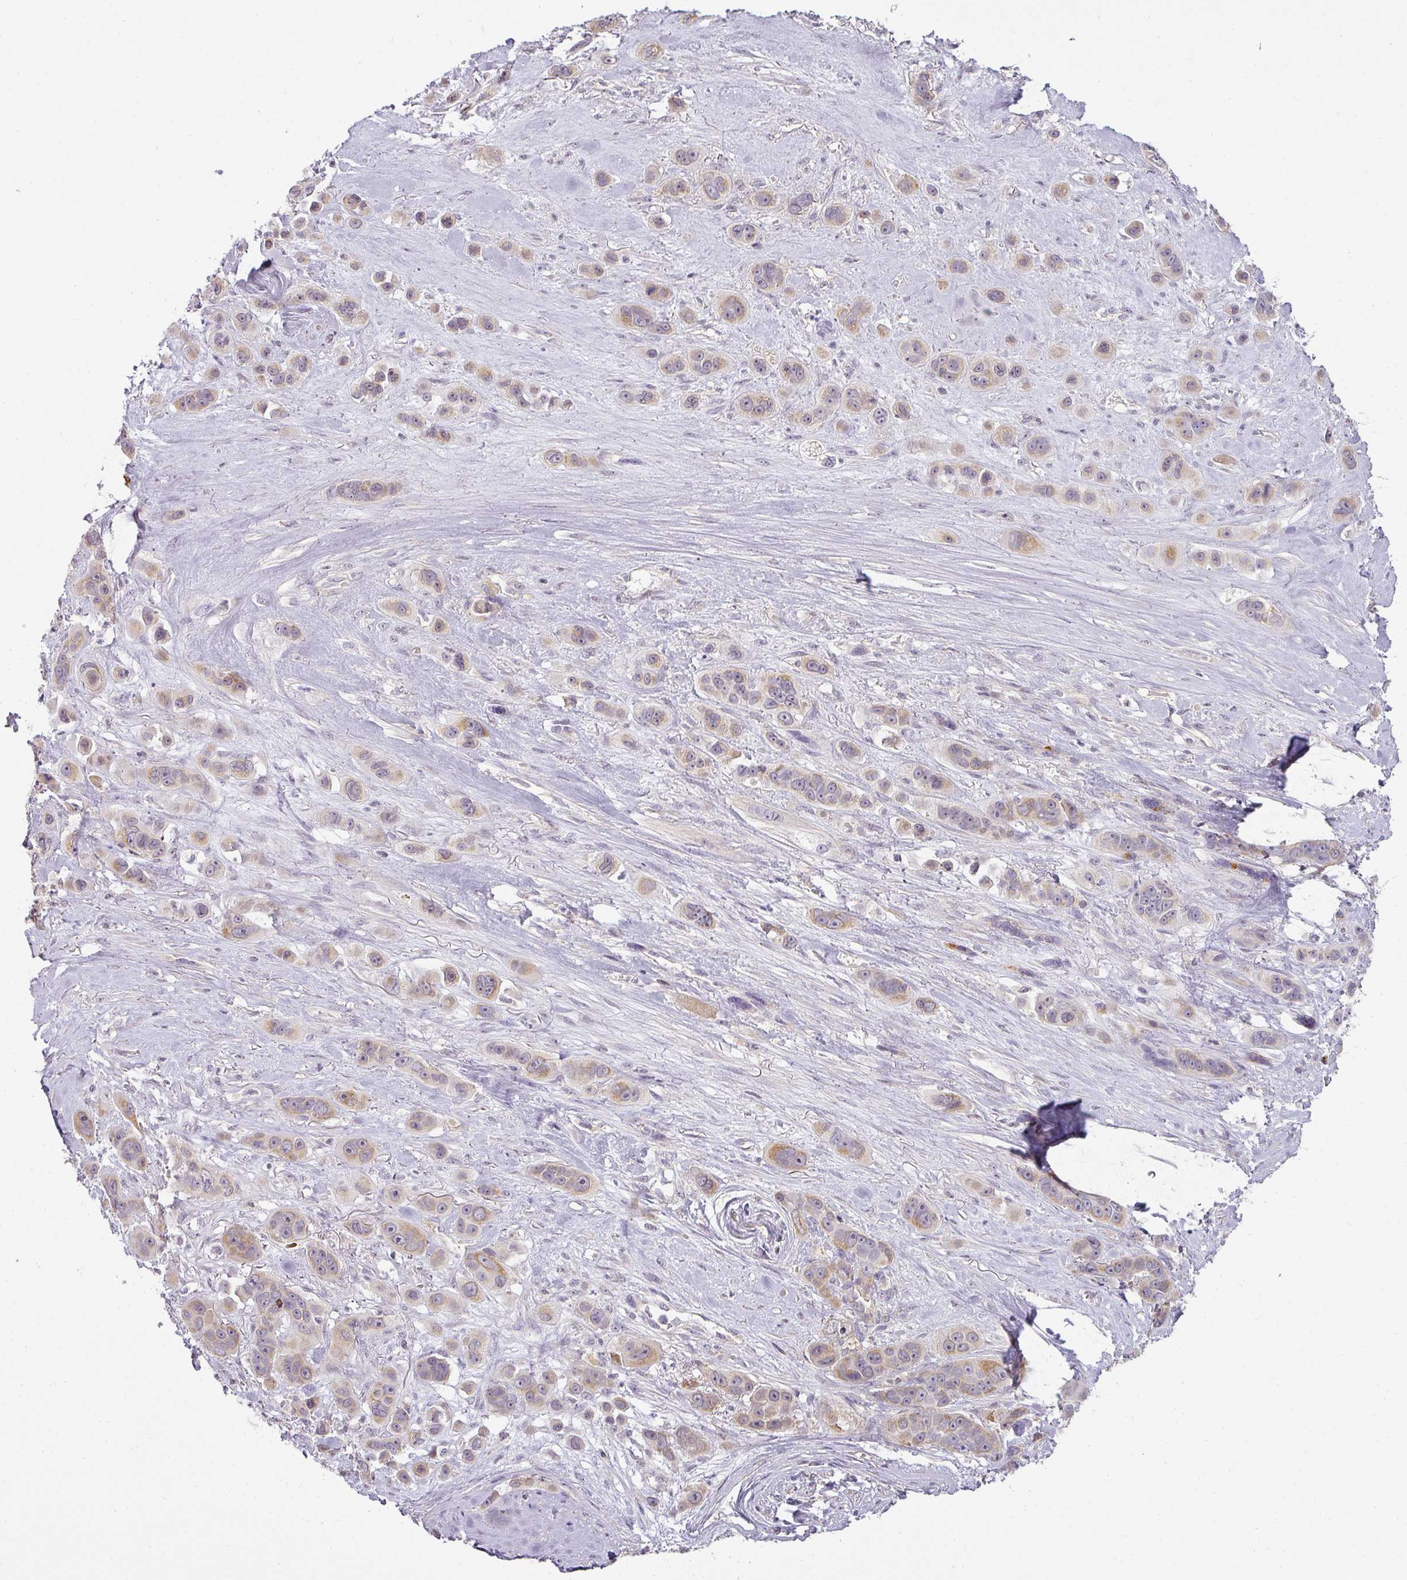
{"staining": {"intensity": "weak", "quantity": ">75%", "location": "cytoplasmic/membranous"}, "tissue": "skin cancer", "cell_type": "Tumor cells", "image_type": "cancer", "snomed": [{"axis": "morphology", "description": "Squamous cell carcinoma, NOS"}, {"axis": "topography", "description": "Skin"}], "caption": "Immunohistochemistry (IHC) (DAB (3,3'-diaminobenzidine)) staining of human skin cancer exhibits weak cytoplasmic/membranous protein positivity in approximately >75% of tumor cells.", "gene": "LY75", "patient": {"sex": "male", "age": 67}}